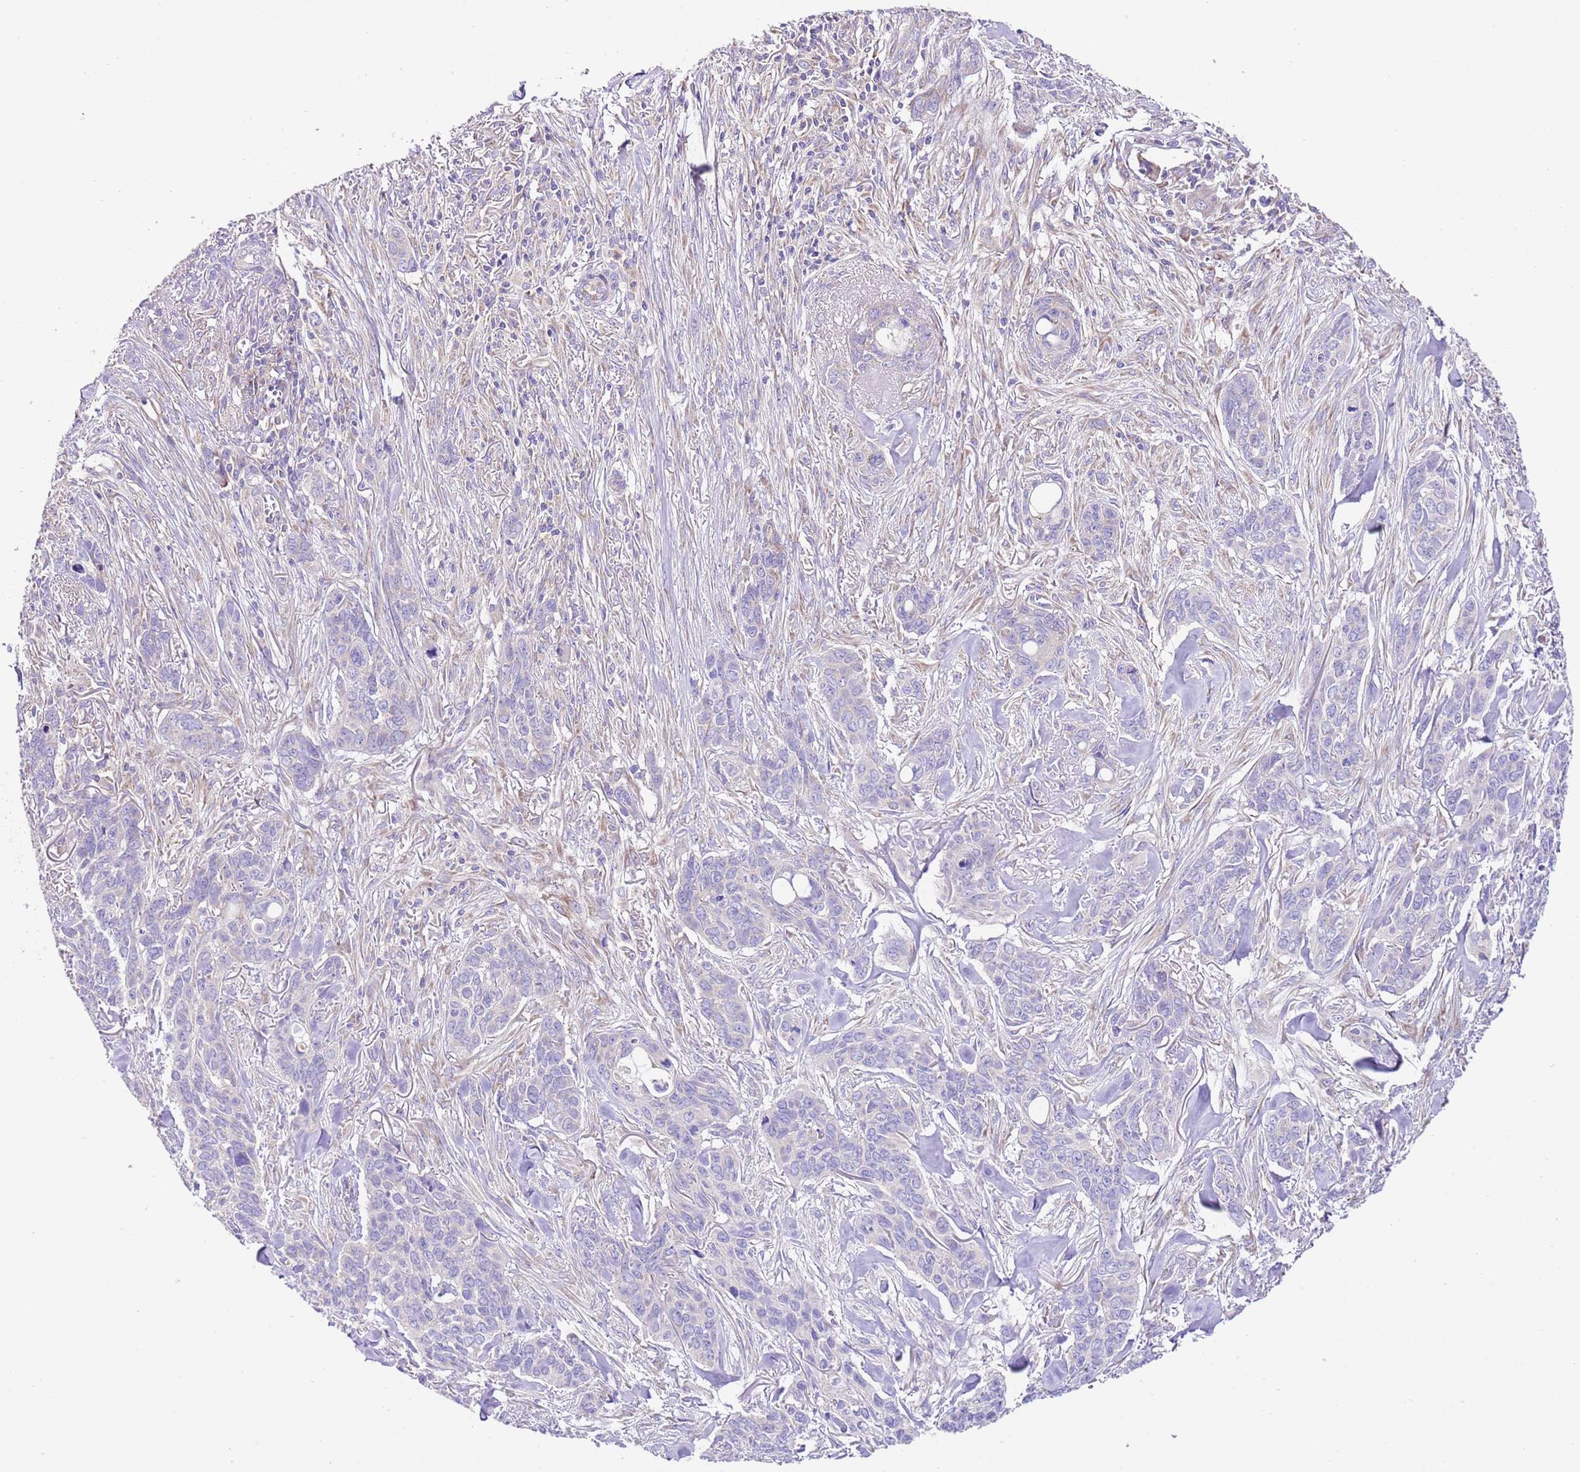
{"staining": {"intensity": "negative", "quantity": "none", "location": "none"}, "tissue": "skin cancer", "cell_type": "Tumor cells", "image_type": "cancer", "snomed": [{"axis": "morphology", "description": "Basal cell carcinoma"}, {"axis": "topography", "description": "Skin"}], "caption": "Immunohistochemistry micrograph of human skin basal cell carcinoma stained for a protein (brown), which demonstrates no expression in tumor cells.", "gene": "RPS10", "patient": {"sex": "male", "age": 86}}